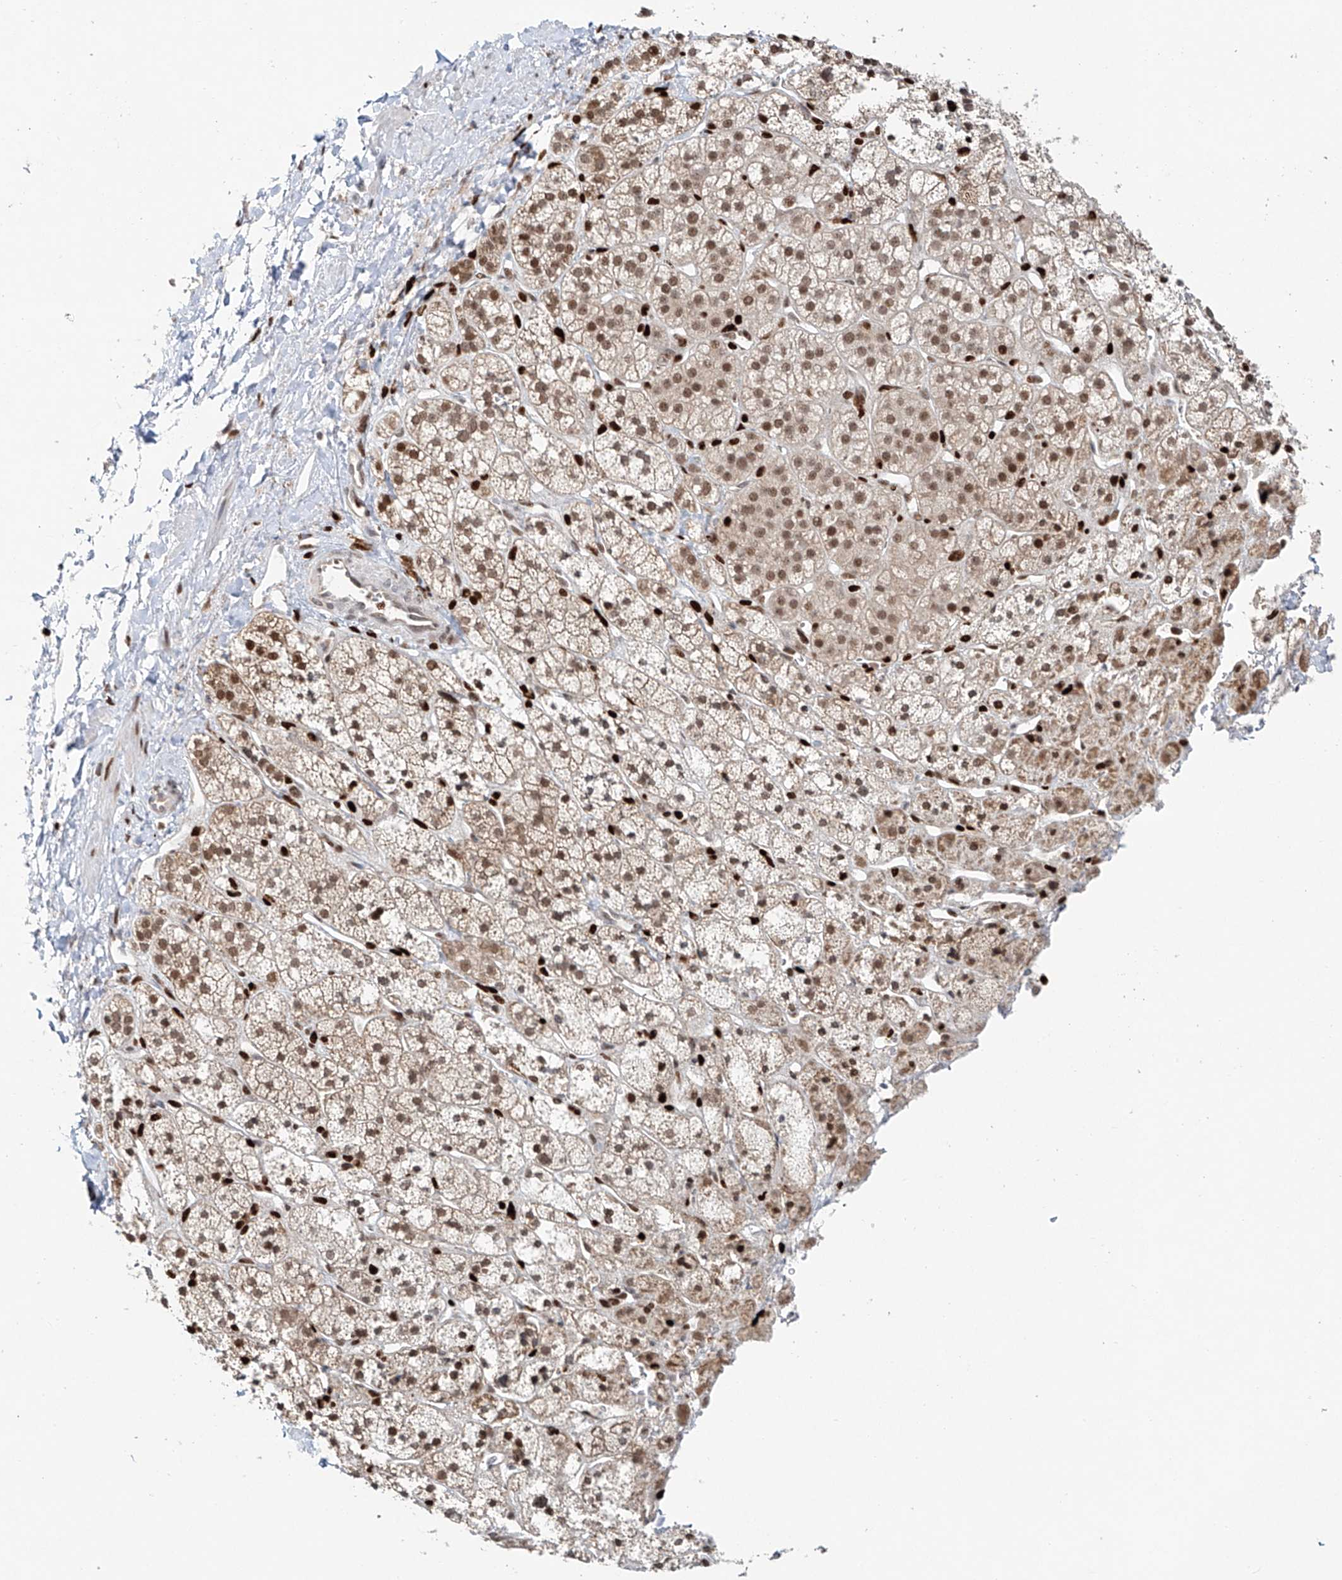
{"staining": {"intensity": "moderate", "quantity": ">75%", "location": "cytoplasmic/membranous,nuclear"}, "tissue": "adrenal gland", "cell_type": "Glandular cells", "image_type": "normal", "snomed": [{"axis": "morphology", "description": "Normal tissue, NOS"}, {"axis": "topography", "description": "Adrenal gland"}], "caption": "A high-resolution image shows immunohistochemistry (IHC) staining of unremarkable adrenal gland, which reveals moderate cytoplasmic/membranous,nuclear staining in about >75% of glandular cells.", "gene": "DZIP1L", "patient": {"sex": "male", "age": 56}}